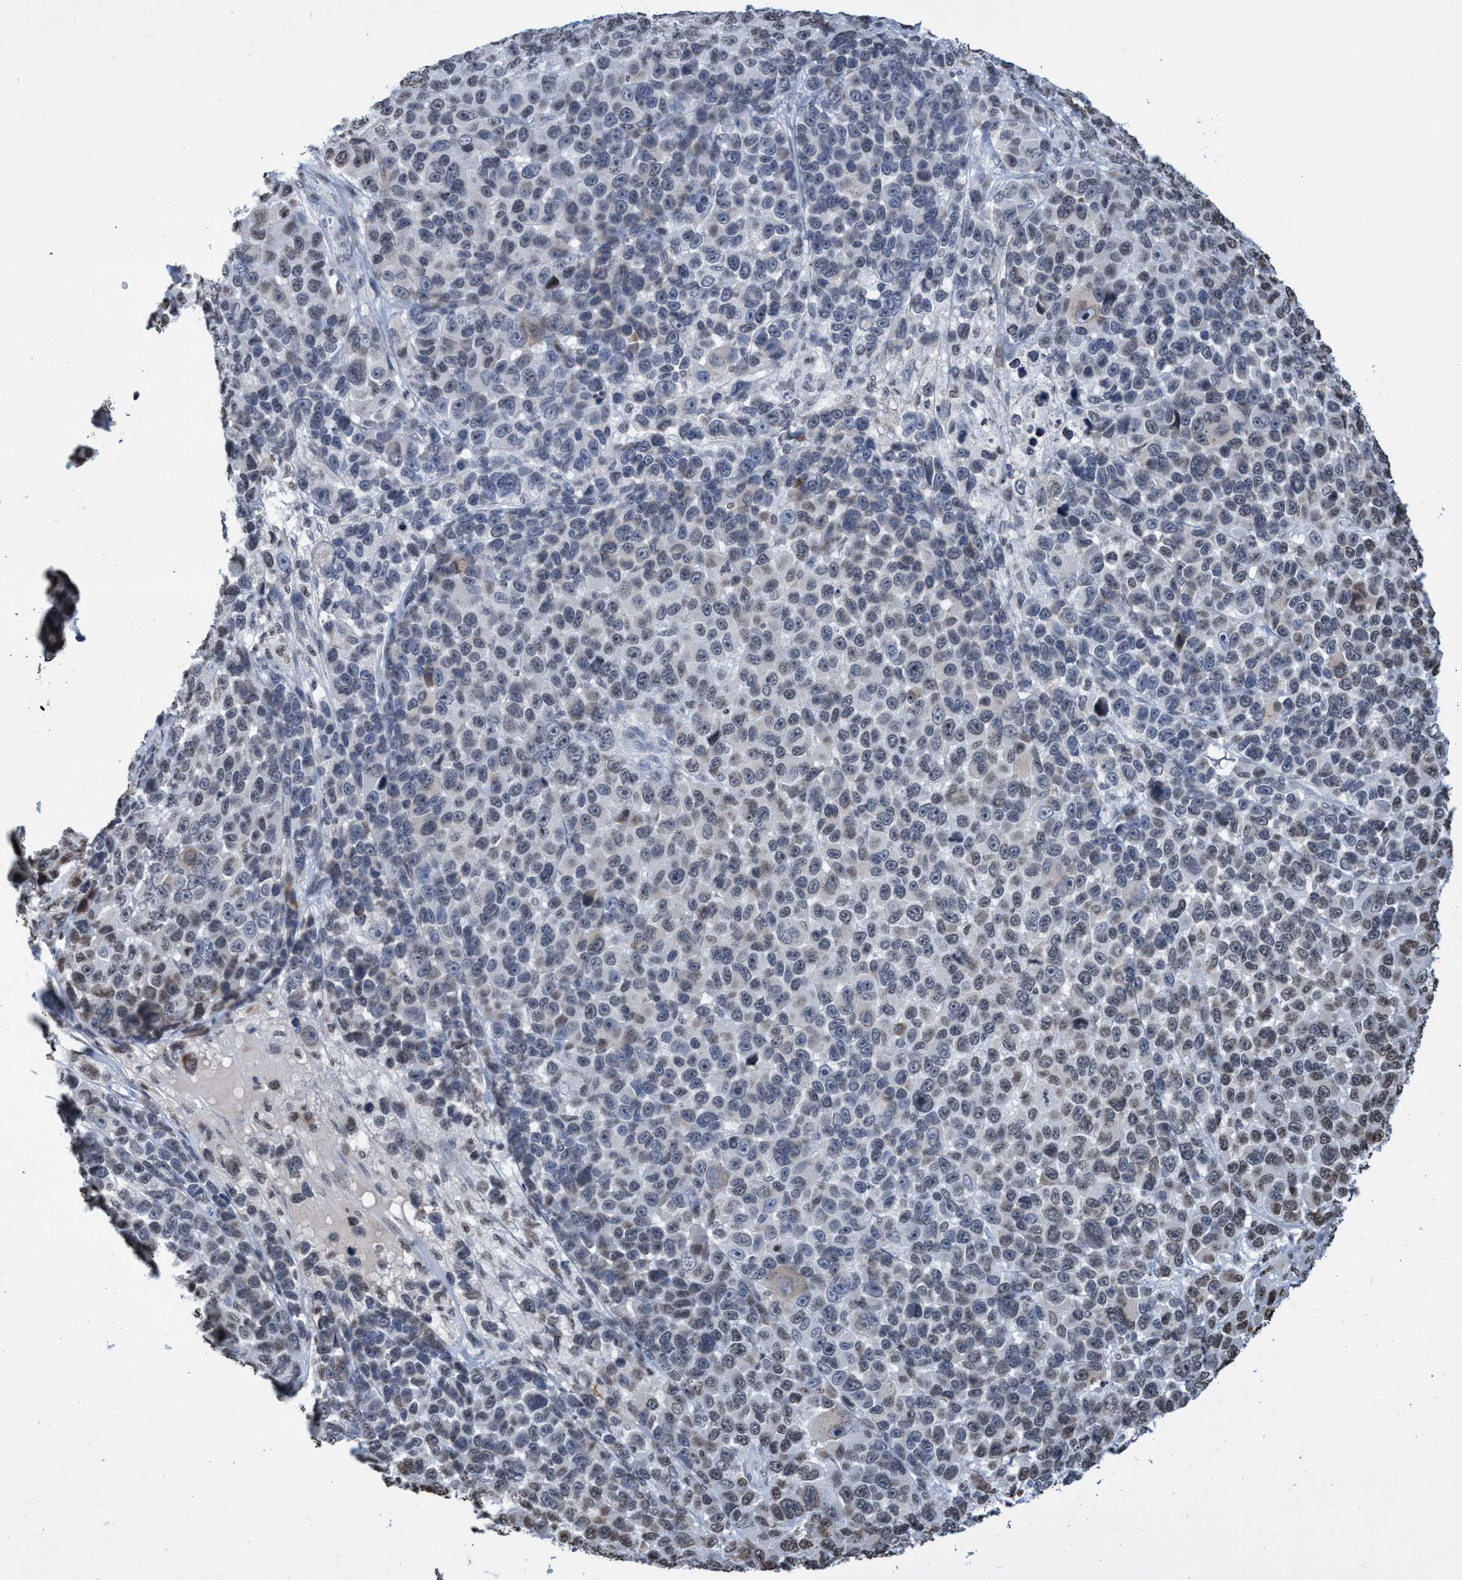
{"staining": {"intensity": "weak", "quantity": "<25%", "location": "nuclear"}, "tissue": "melanoma", "cell_type": "Tumor cells", "image_type": "cancer", "snomed": [{"axis": "morphology", "description": "Malignant melanoma, NOS"}, {"axis": "topography", "description": "Skin"}], "caption": "Tumor cells show no significant positivity in malignant melanoma.", "gene": "CBX2", "patient": {"sex": "male", "age": 53}}